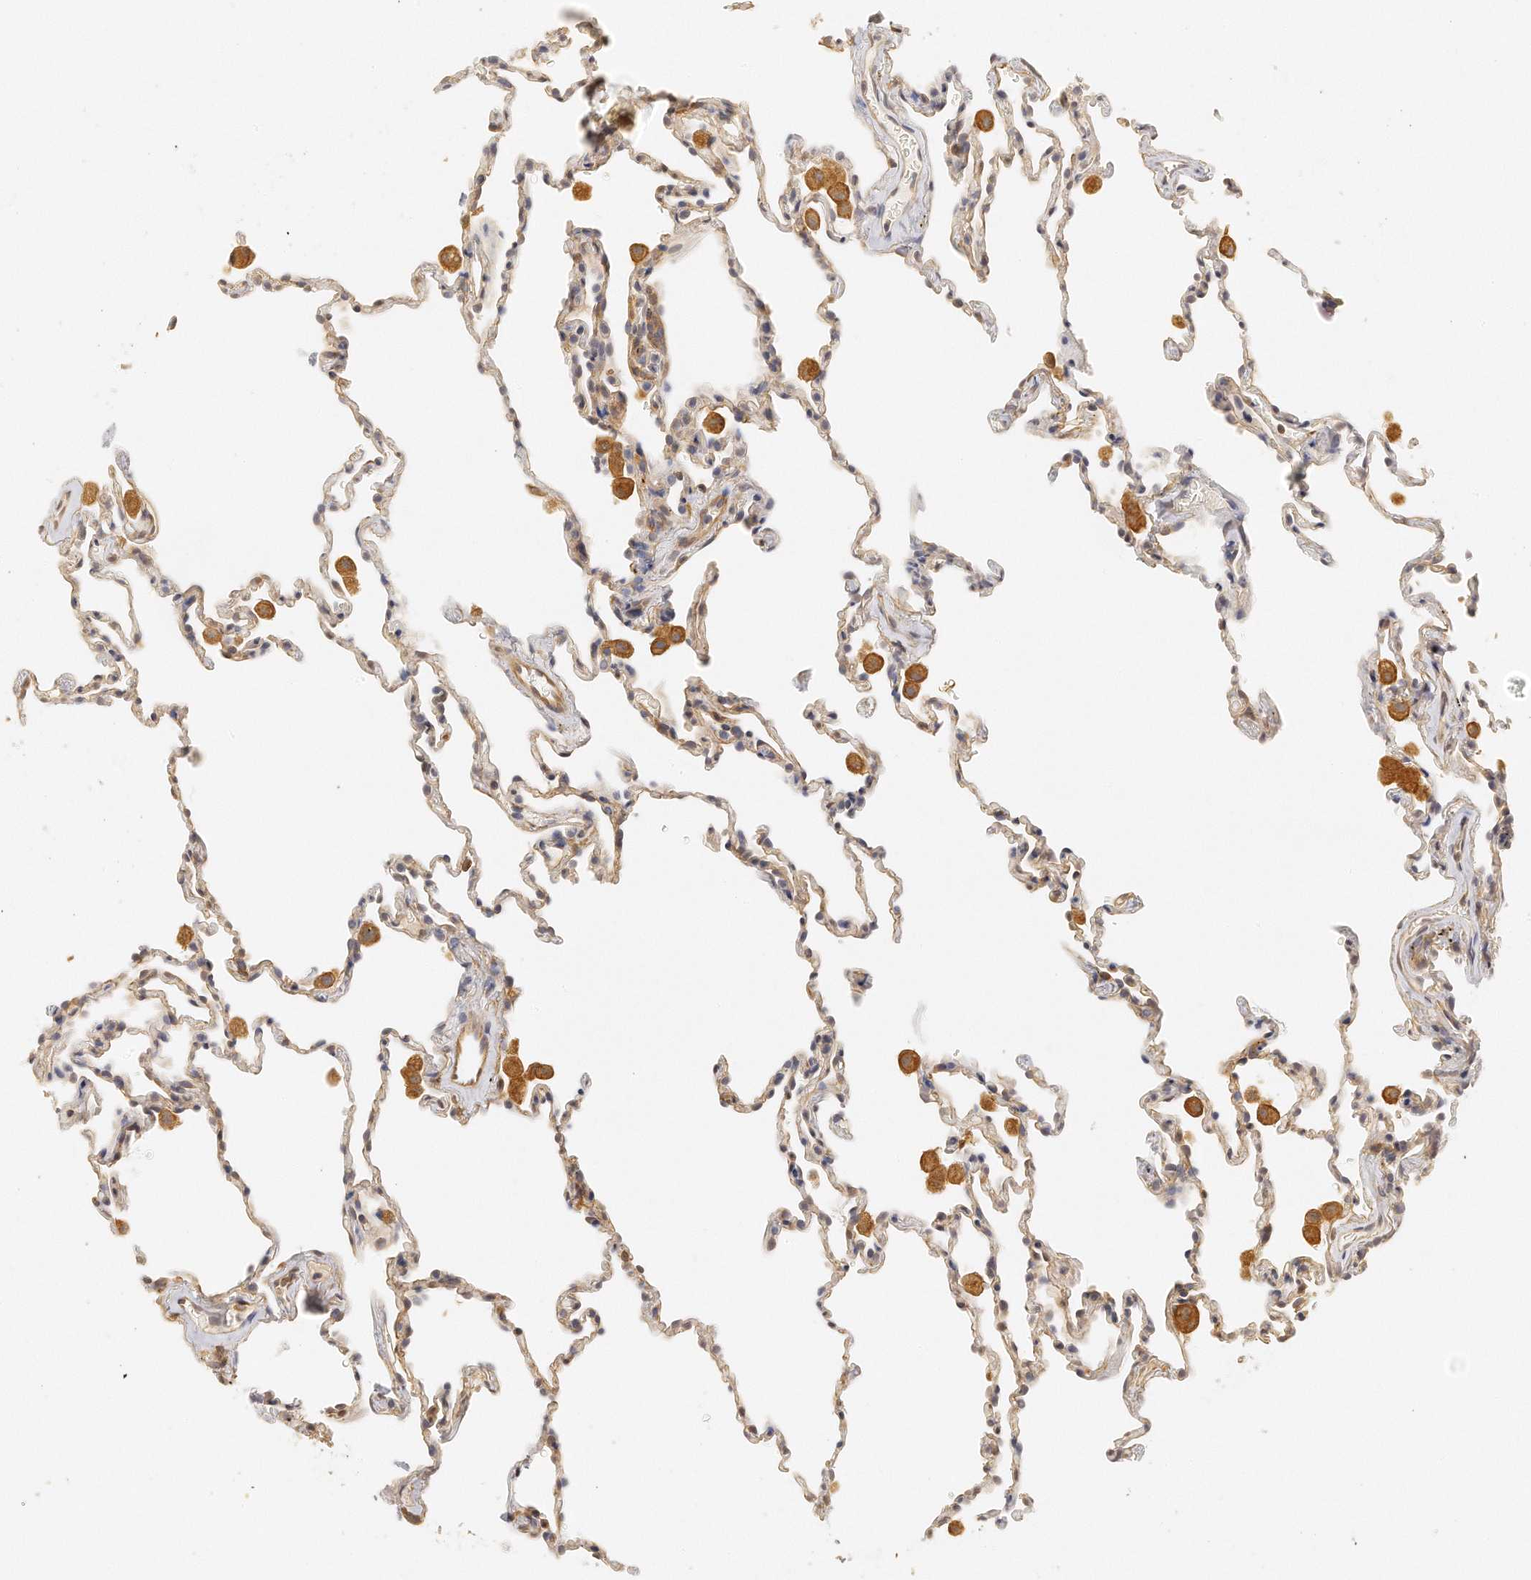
{"staining": {"intensity": "weak", "quantity": "25%-75%", "location": "cytoplasmic/membranous"}, "tissue": "lung", "cell_type": "Alveolar cells", "image_type": "normal", "snomed": [{"axis": "morphology", "description": "Normal tissue, NOS"}, {"axis": "morphology", "description": "Soft tissue tumor metastatic"}, {"axis": "topography", "description": "Lung"}], "caption": "Immunohistochemical staining of unremarkable lung displays weak cytoplasmic/membranous protein staining in approximately 25%-75% of alveolar cells.", "gene": "CHST7", "patient": {"sex": "male", "age": 59}}